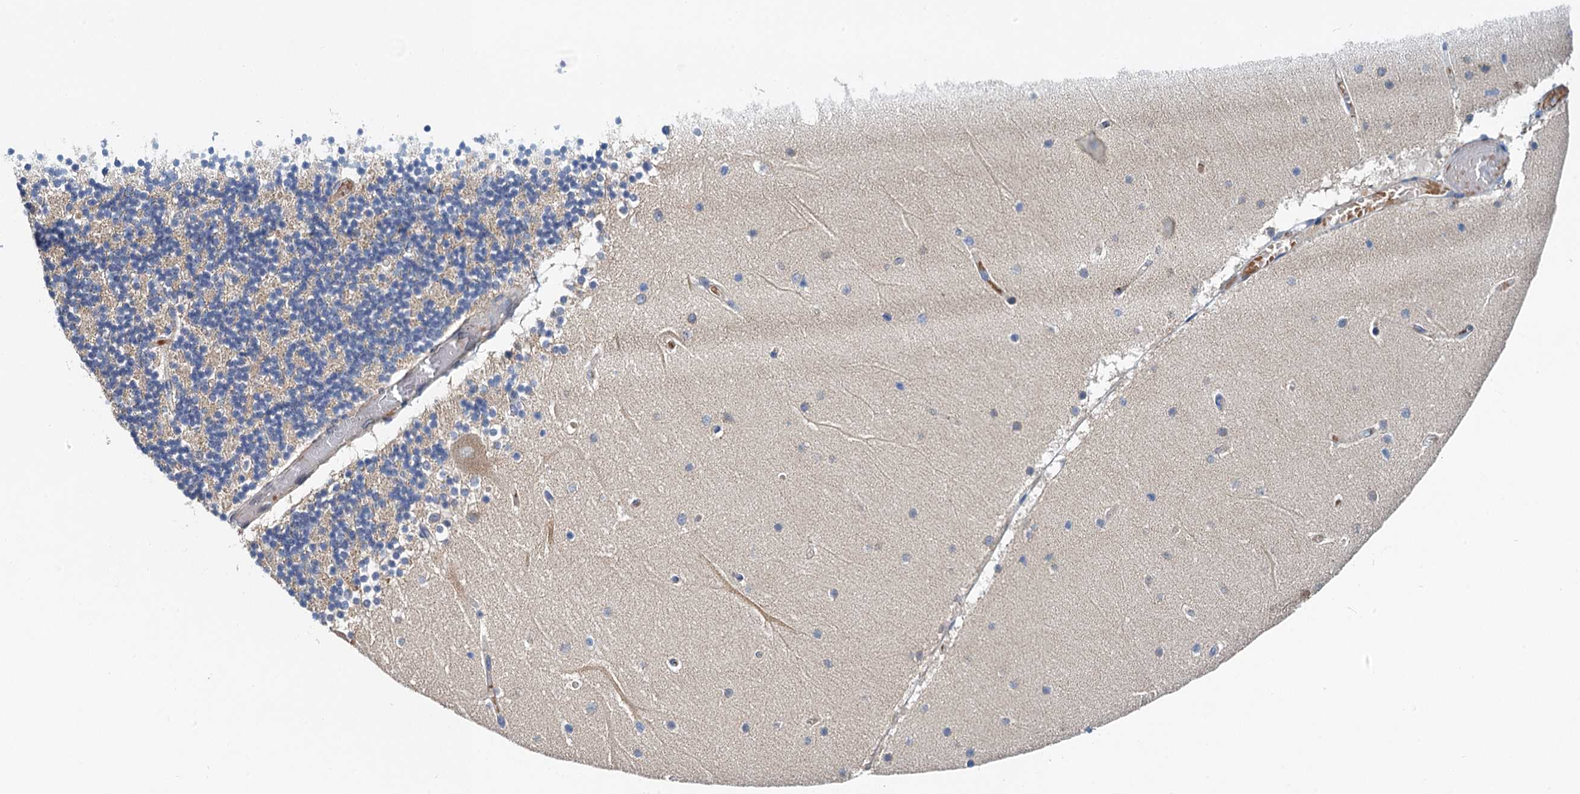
{"staining": {"intensity": "negative", "quantity": "none", "location": "none"}, "tissue": "cerebellum", "cell_type": "Cells in granular layer", "image_type": "normal", "snomed": [{"axis": "morphology", "description": "Normal tissue, NOS"}, {"axis": "topography", "description": "Cerebellum"}], "caption": "High power microscopy image of an IHC micrograph of normal cerebellum, revealing no significant staining in cells in granular layer.", "gene": "NBEA", "patient": {"sex": "female", "age": 28}}